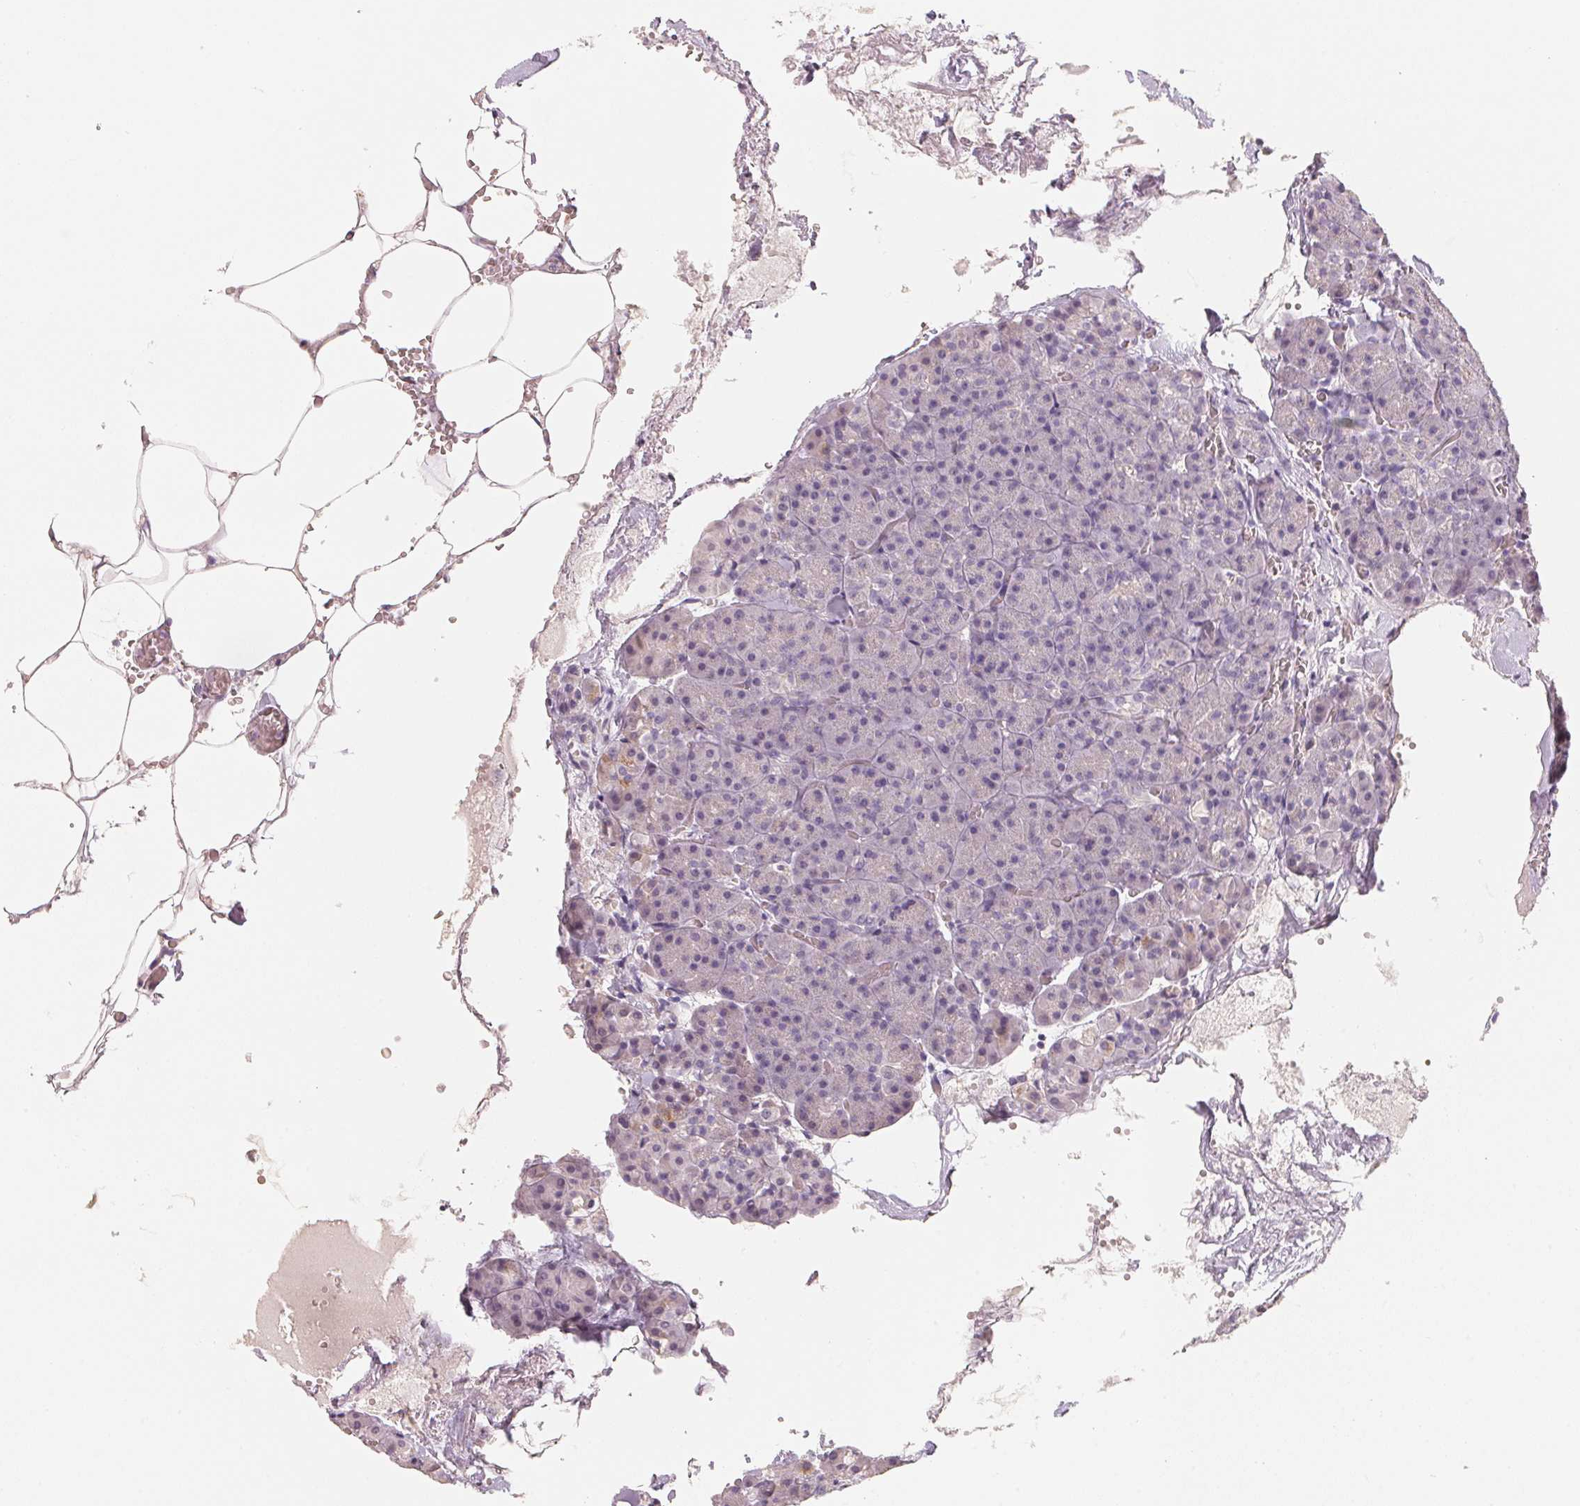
{"staining": {"intensity": "moderate", "quantity": "<25%", "location": "cytoplasmic/membranous"}, "tissue": "pancreas", "cell_type": "Exocrine glandular cells", "image_type": "normal", "snomed": [{"axis": "morphology", "description": "Normal tissue, NOS"}, {"axis": "topography", "description": "Pancreas"}], "caption": "Brown immunohistochemical staining in unremarkable human pancreas displays moderate cytoplasmic/membranous staining in about <25% of exocrine glandular cells.", "gene": "TREH", "patient": {"sex": "female", "age": 74}}